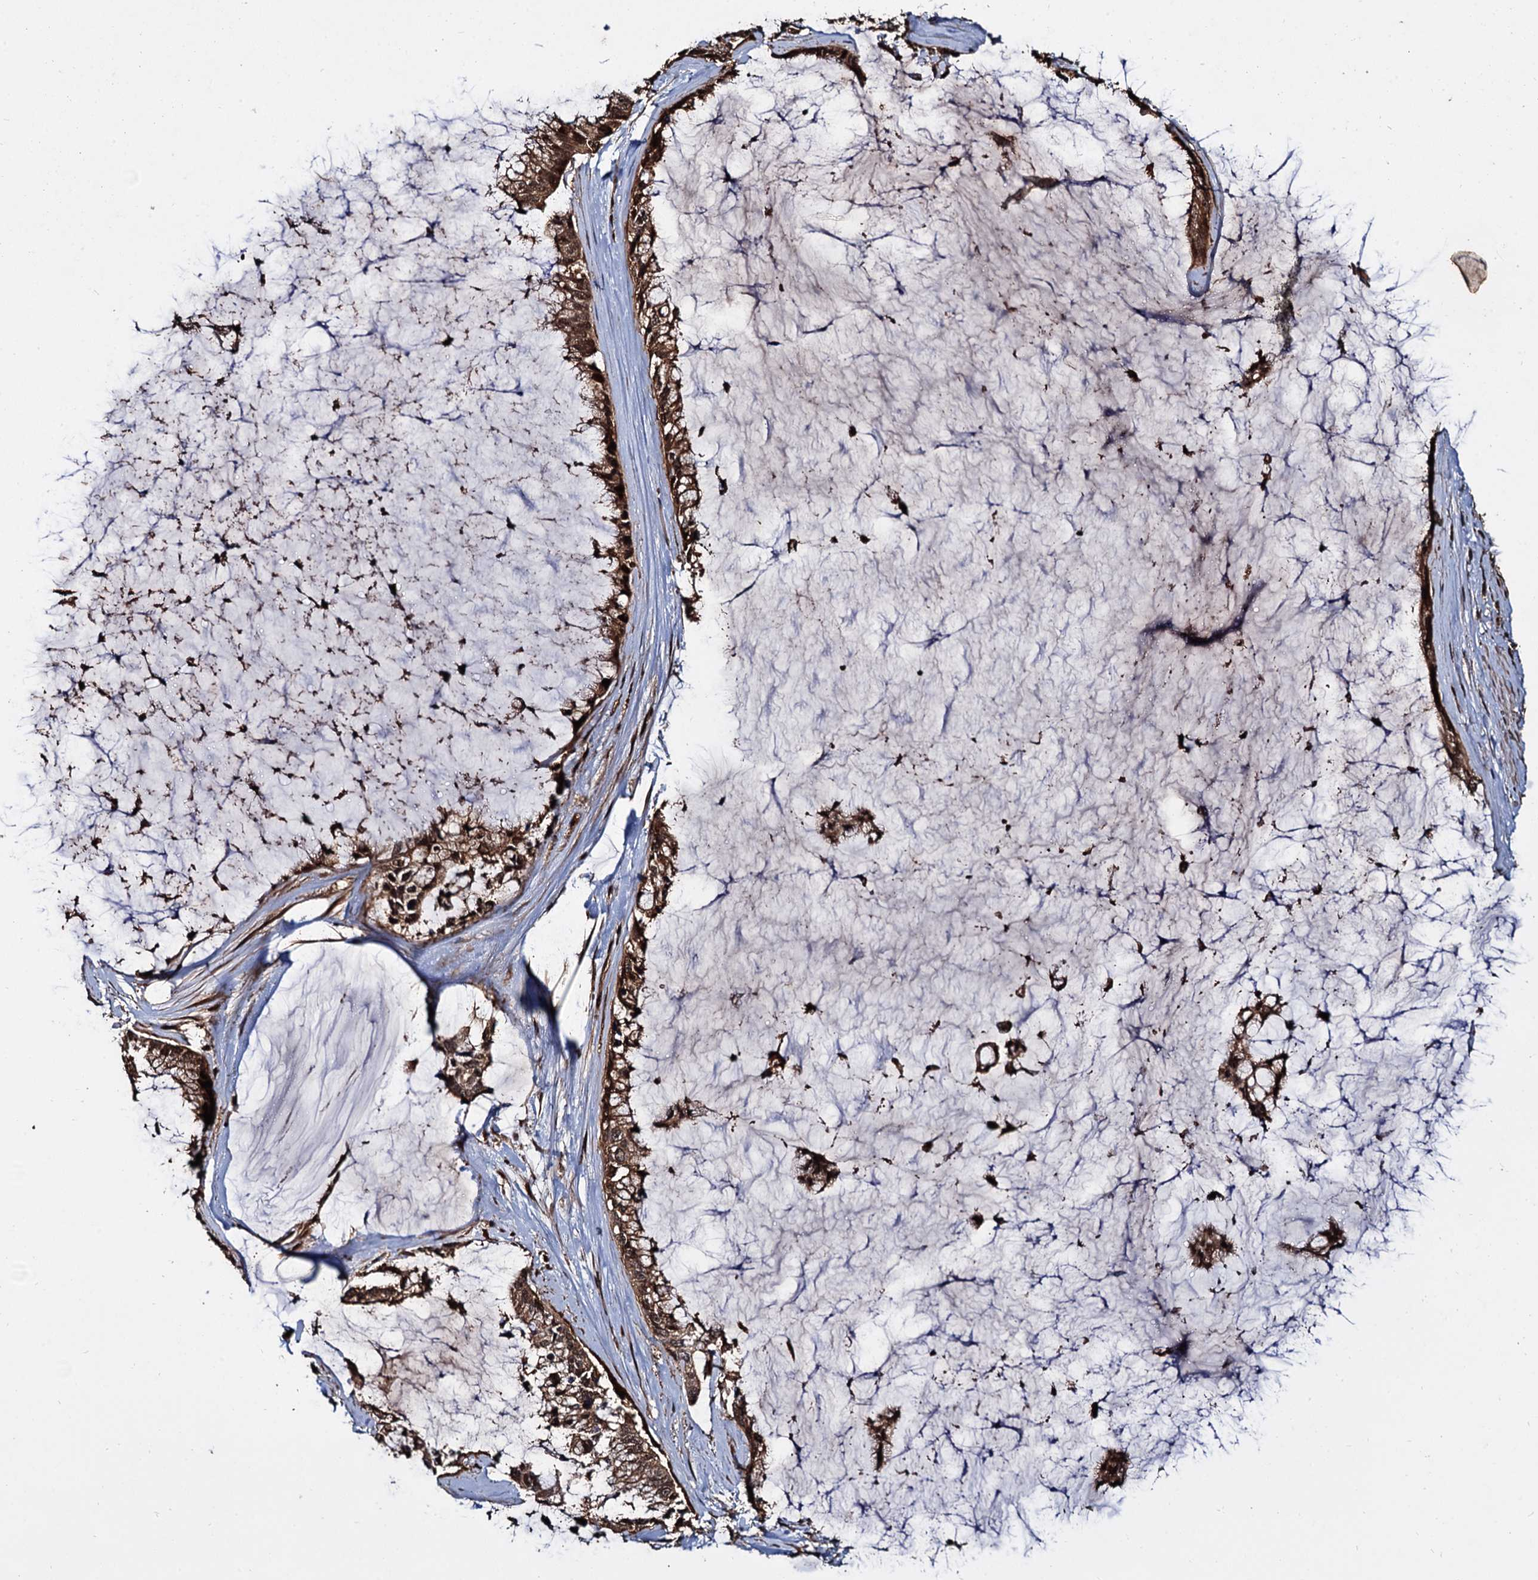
{"staining": {"intensity": "strong", "quantity": ">75%", "location": "cytoplasmic/membranous,nuclear"}, "tissue": "ovarian cancer", "cell_type": "Tumor cells", "image_type": "cancer", "snomed": [{"axis": "morphology", "description": "Cystadenocarcinoma, mucinous, NOS"}, {"axis": "topography", "description": "Ovary"}], "caption": "This is a photomicrograph of IHC staining of ovarian mucinous cystadenocarcinoma, which shows strong expression in the cytoplasmic/membranous and nuclear of tumor cells.", "gene": "CEP192", "patient": {"sex": "female", "age": 39}}